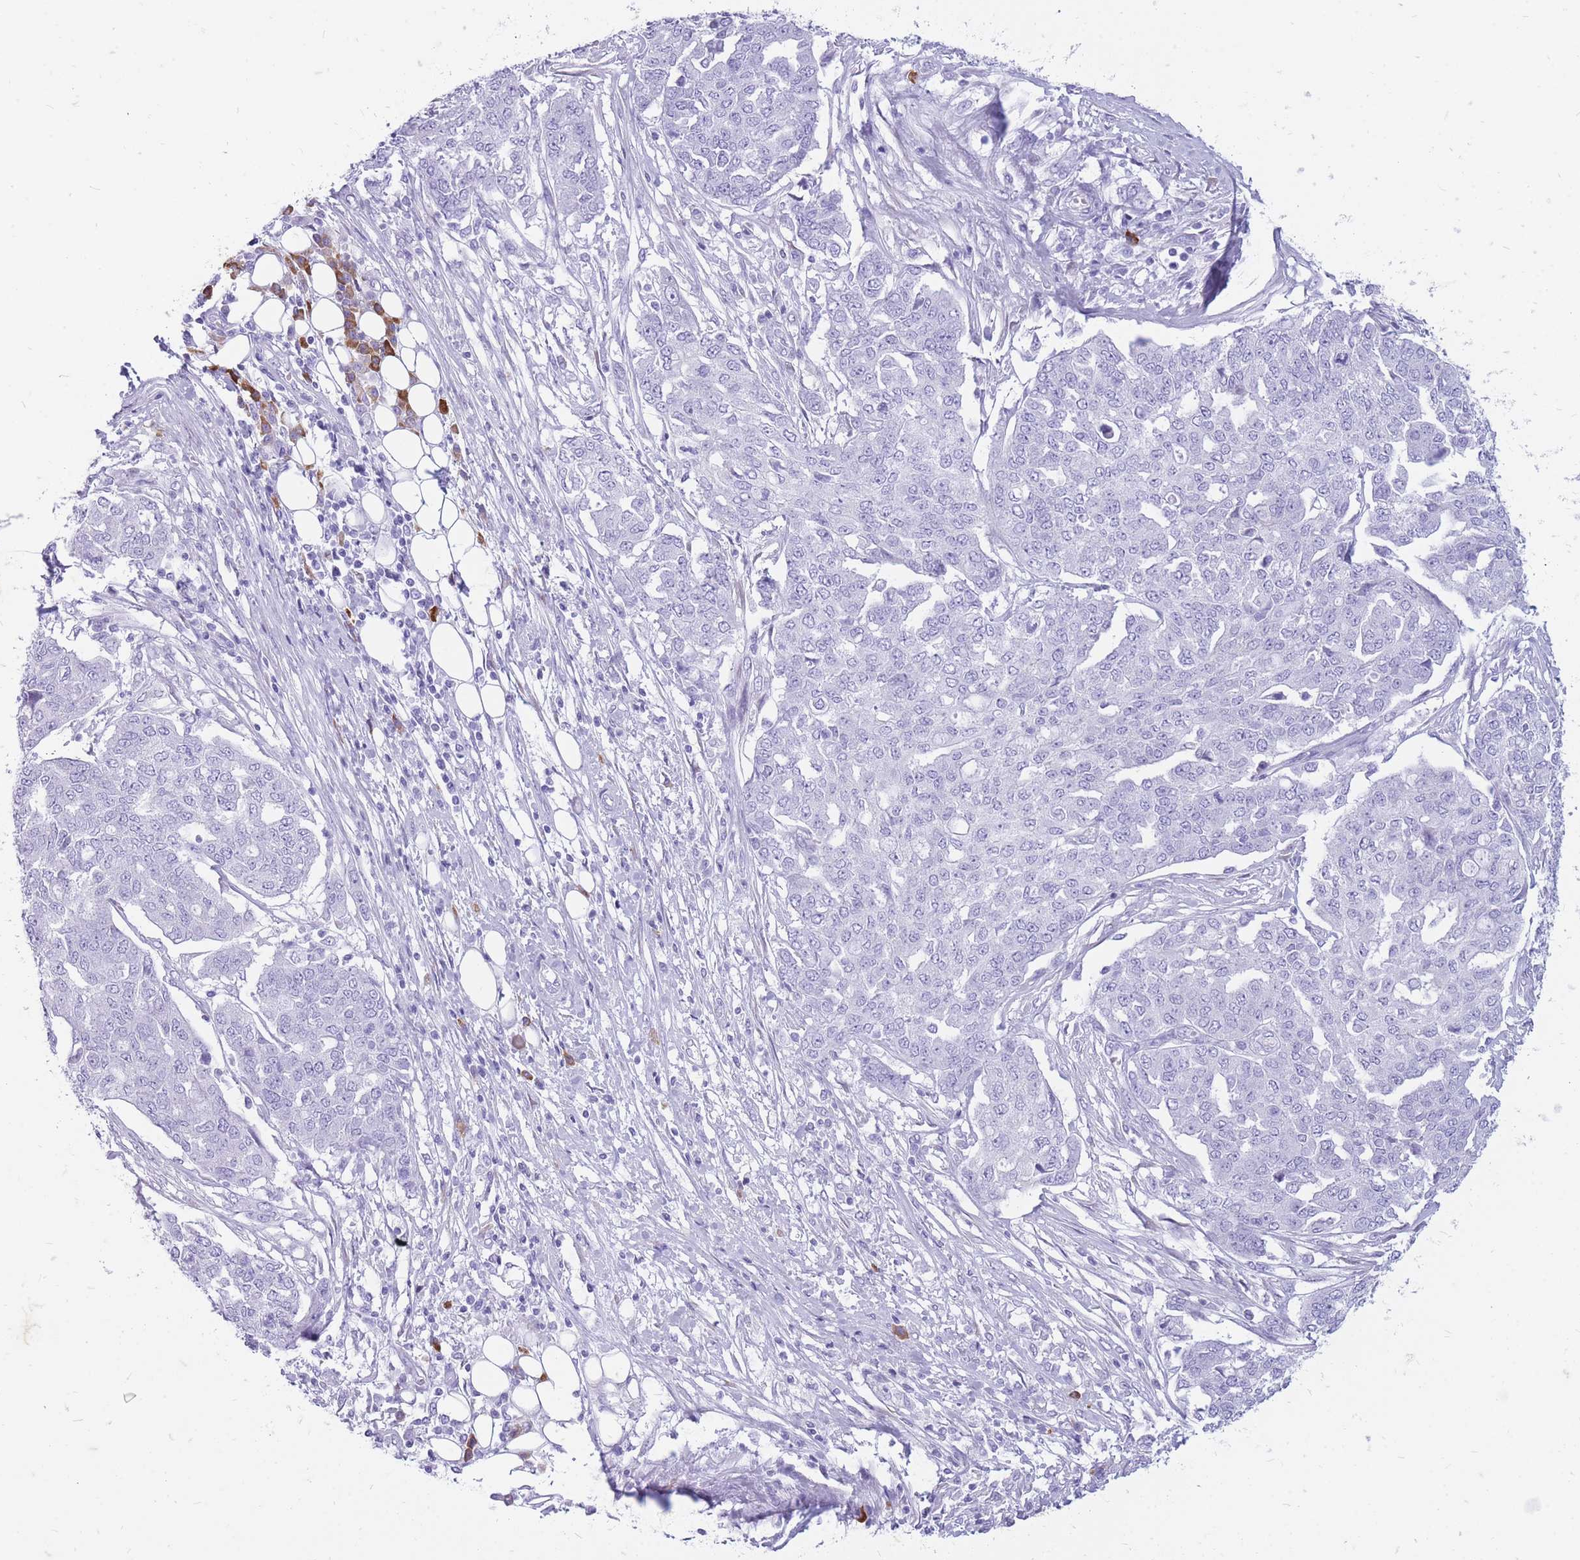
{"staining": {"intensity": "negative", "quantity": "none", "location": "none"}, "tissue": "ovarian cancer", "cell_type": "Tumor cells", "image_type": "cancer", "snomed": [{"axis": "morphology", "description": "Cystadenocarcinoma, serous, NOS"}, {"axis": "topography", "description": "Soft tissue"}, {"axis": "topography", "description": "Ovary"}], "caption": "Ovarian cancer was stained to show a protein in brown. There is no significant positivity in tumor cells.", "gene": "ZFP37", "patient": {"sex": "female", "age": 57}}